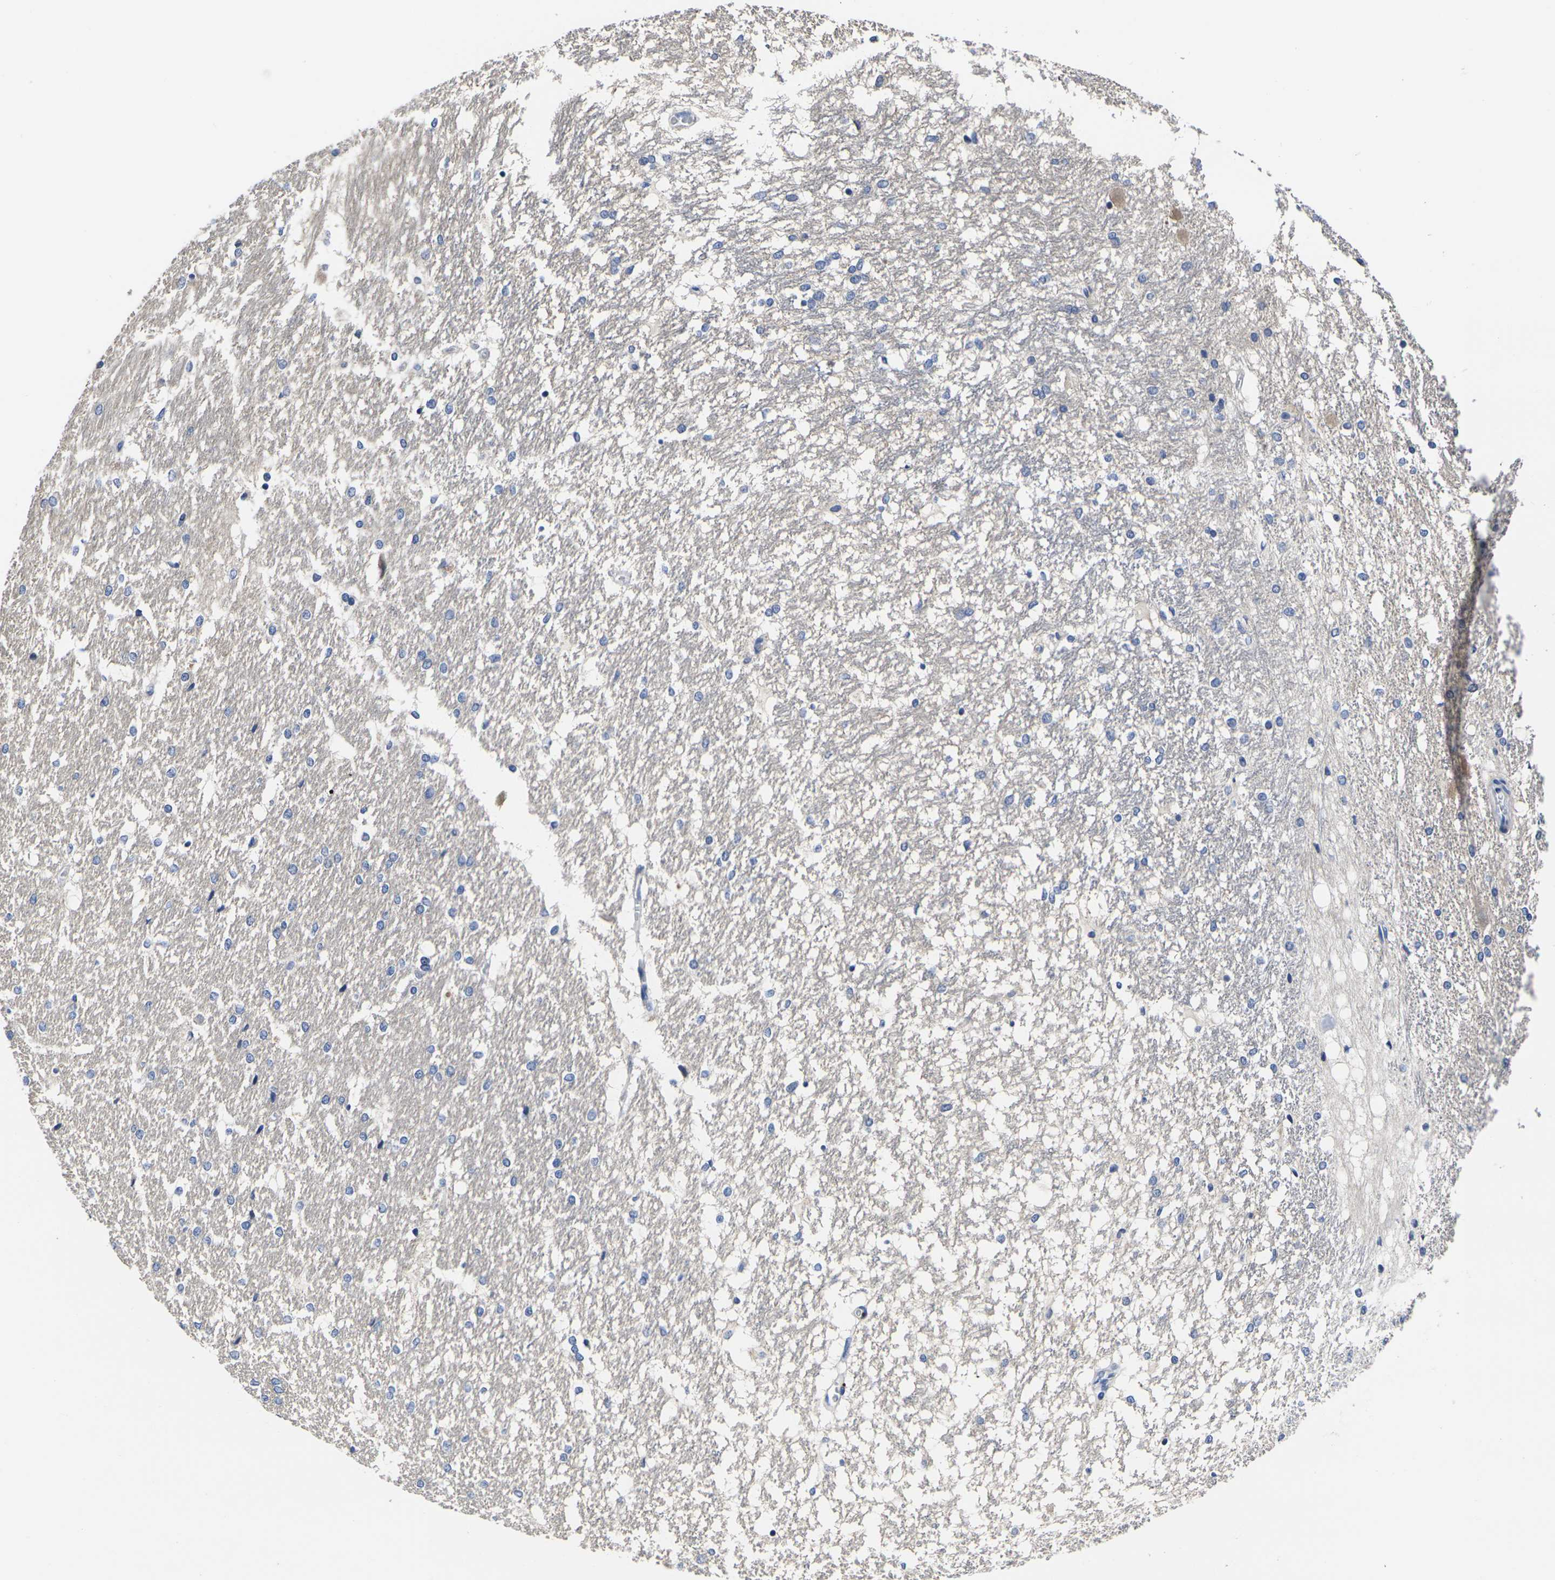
{"staining": {"intensity": "negative", "quantity": "none", "location": "none"}, "tissue": "hippocampus", "cell_type": "Glial cells", "image_type": "normal", "snomed": [{"axis": "morphology", "description": "Normal tissue, NOS"}, {"axis": "topography", "description": "Hippocampus"}], "caption": "A micrograph of hippocampus stained for a protein displays no brown staining in glial cells. (DAB IHC with hematoxylin counter stain).", "gene": "CYP2C8", "patient": {"sex": "female", "age": 19}}